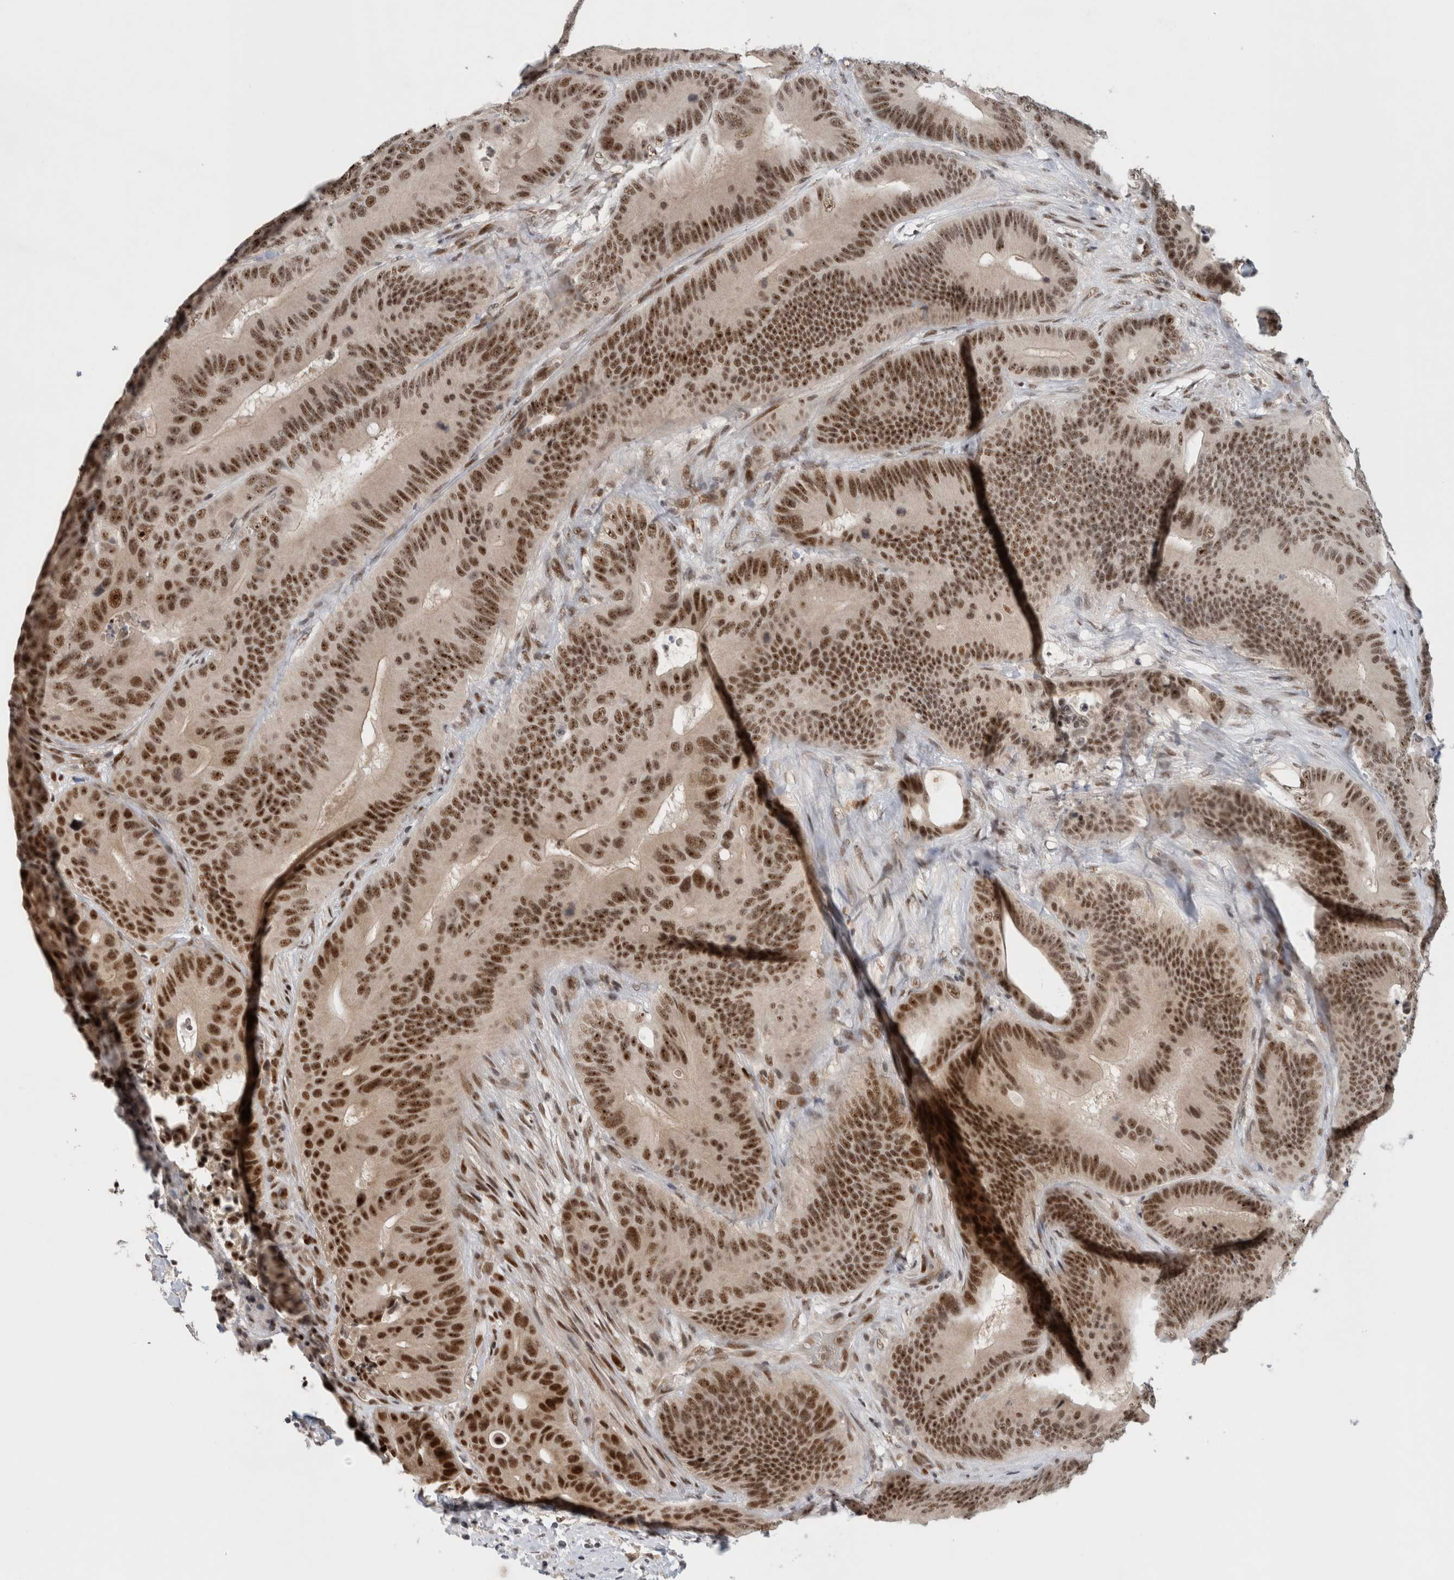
{"staining": {"intensity": "strong", "quantity": ">75%", "location": "nuclear"}, "tissue": "colorectal cancer", "cell_type": "Tumor cells", "image_type": "cancer", "snomed": [{"axis": "morphology", "description": "Adenocarcinoma, NOS"}, {"axis": "topography", "description": "Colon"}], "caption": "This is a histology image of IHC staining of colorectal cancer (adenocarcinoma), which shows strong positivity in the nuclear of tumor cells.", "gene": "HESX1", "patient": {"sex": "male", "age": 83}}